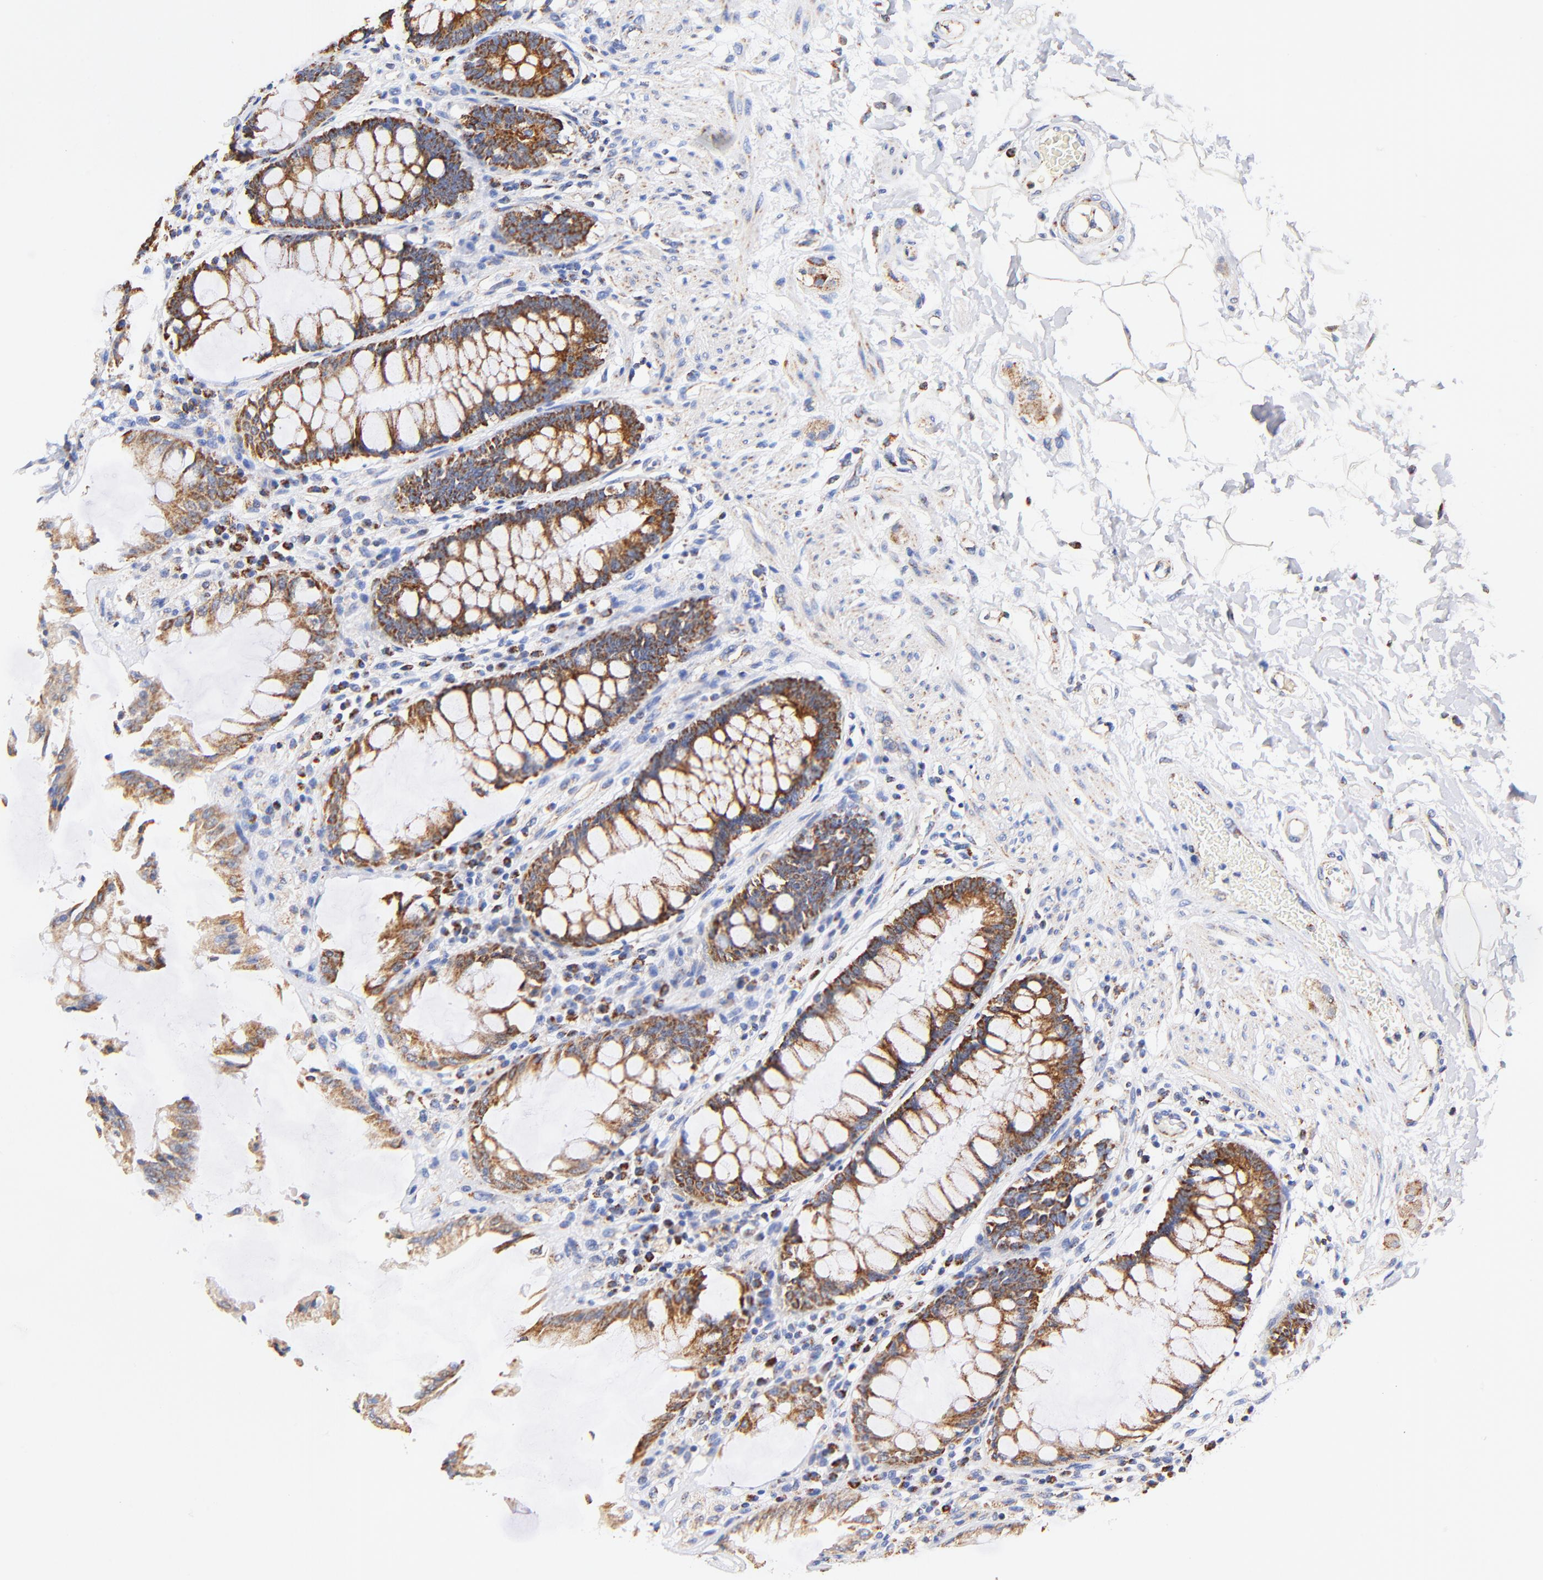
{"staining": {"intensity": "strong", "quantity": ">75%", "location": "cytoplasmic/membranous"}, "tissue": "rectum", "cell_type": "Glandular cells", "image_type": "normal", "snomed": [{"axis": "morphology", "description": "Normal tissue, NOS"}, {"axis": "topography", "description": "Rectum"}], "caption": "A high amount of strong cytoplasmic/membranous expression is present in approximately >75% of glandular cells in benign rectum.", "gene": "ATP5F1D", "patient": {"sex": "female", "age": 46}}